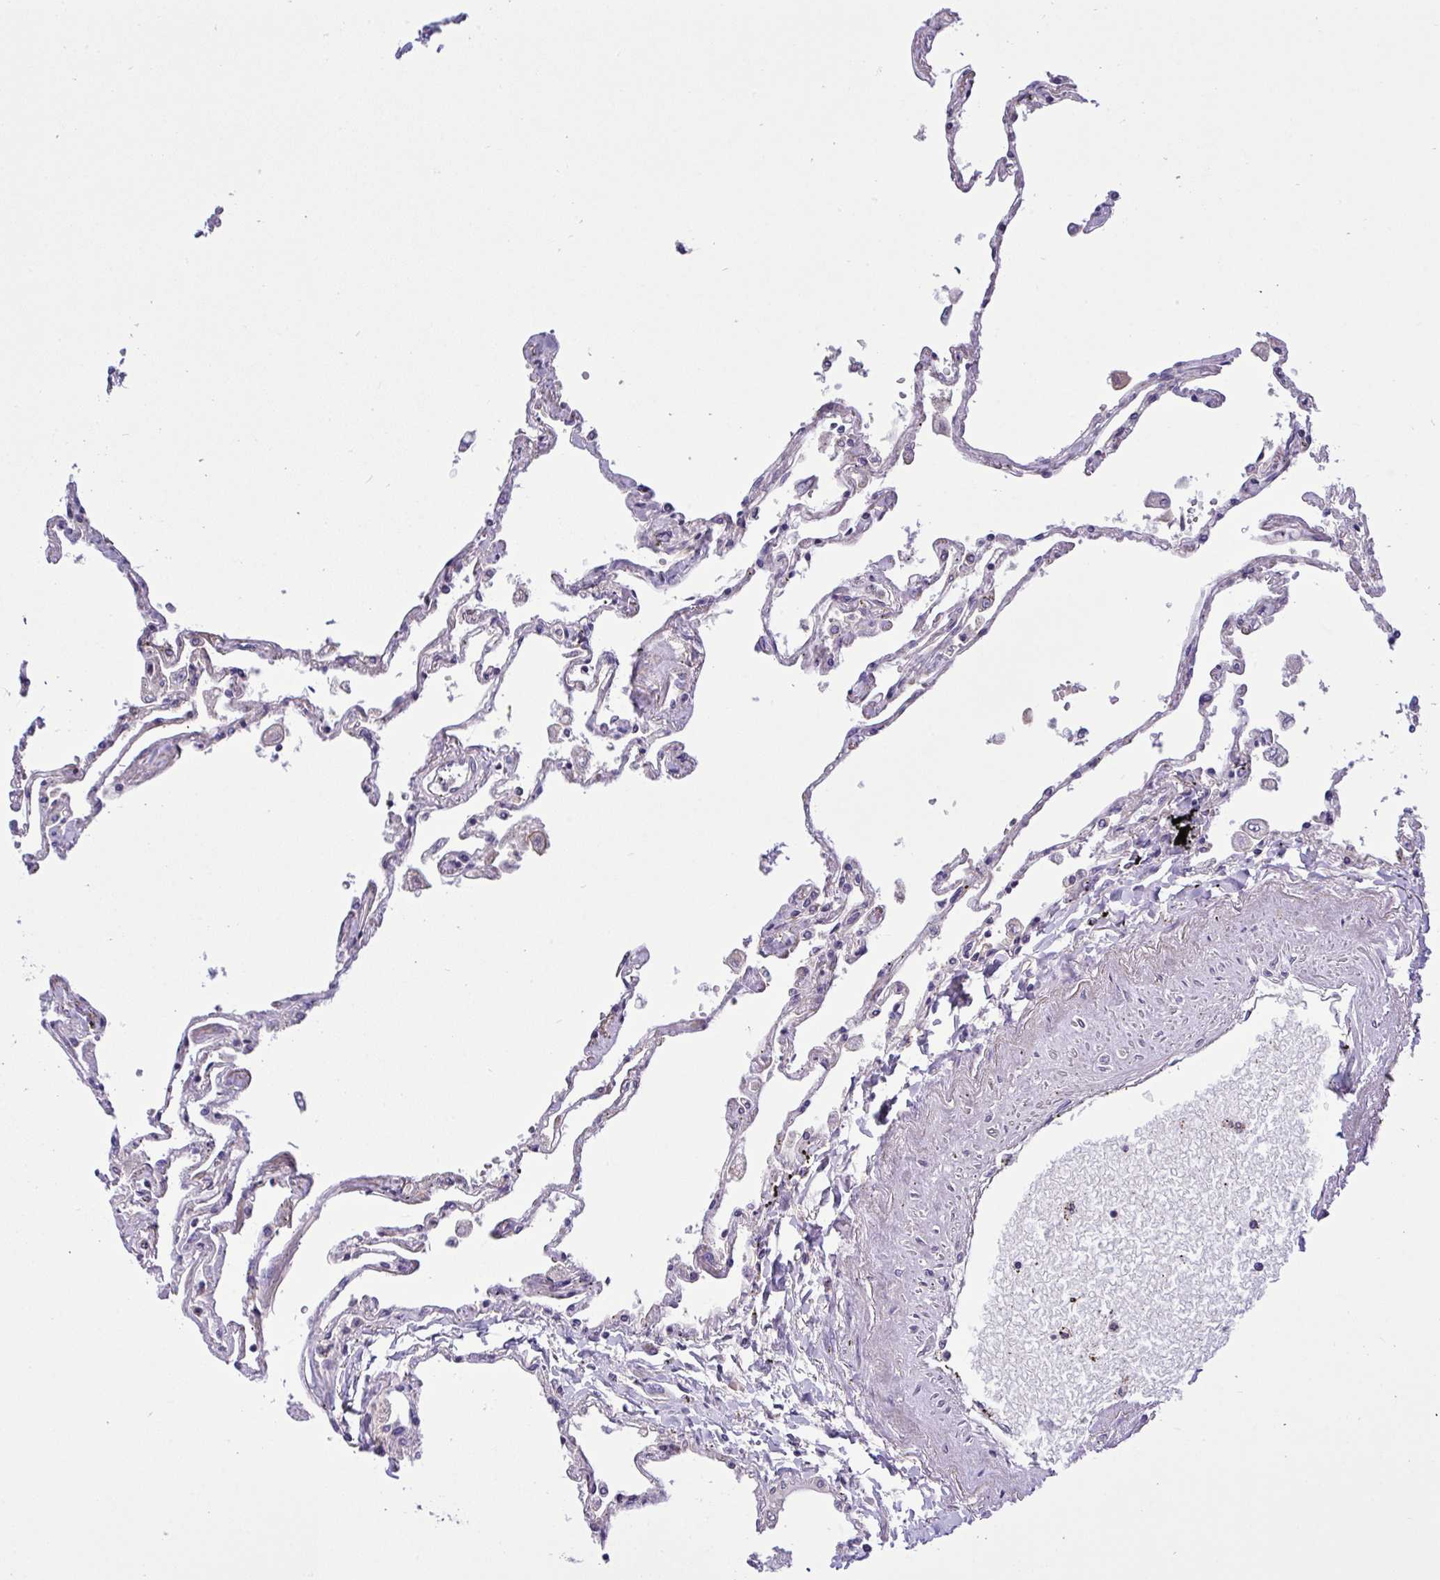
{"staining": {"intensity": "weak", "quantity": "<25%", "location": "cytoplasmic/membranous"}, "tissue": "lung", "cell_type": "Alveolar cells", "image_type": "normal", "snomed": [{"axis": "morphology", "description": "Normal tissue, NOS"}, {"axis": "topography", "description": "Lung"}], "caption": "Immunohistochemistry photomicrograph of unremarkable lung stained for a protein (brown), which demonstrates no positivity in alveolar cells.", "gene": "GRB14", "patient": {"sex": "female", "age": 67}}